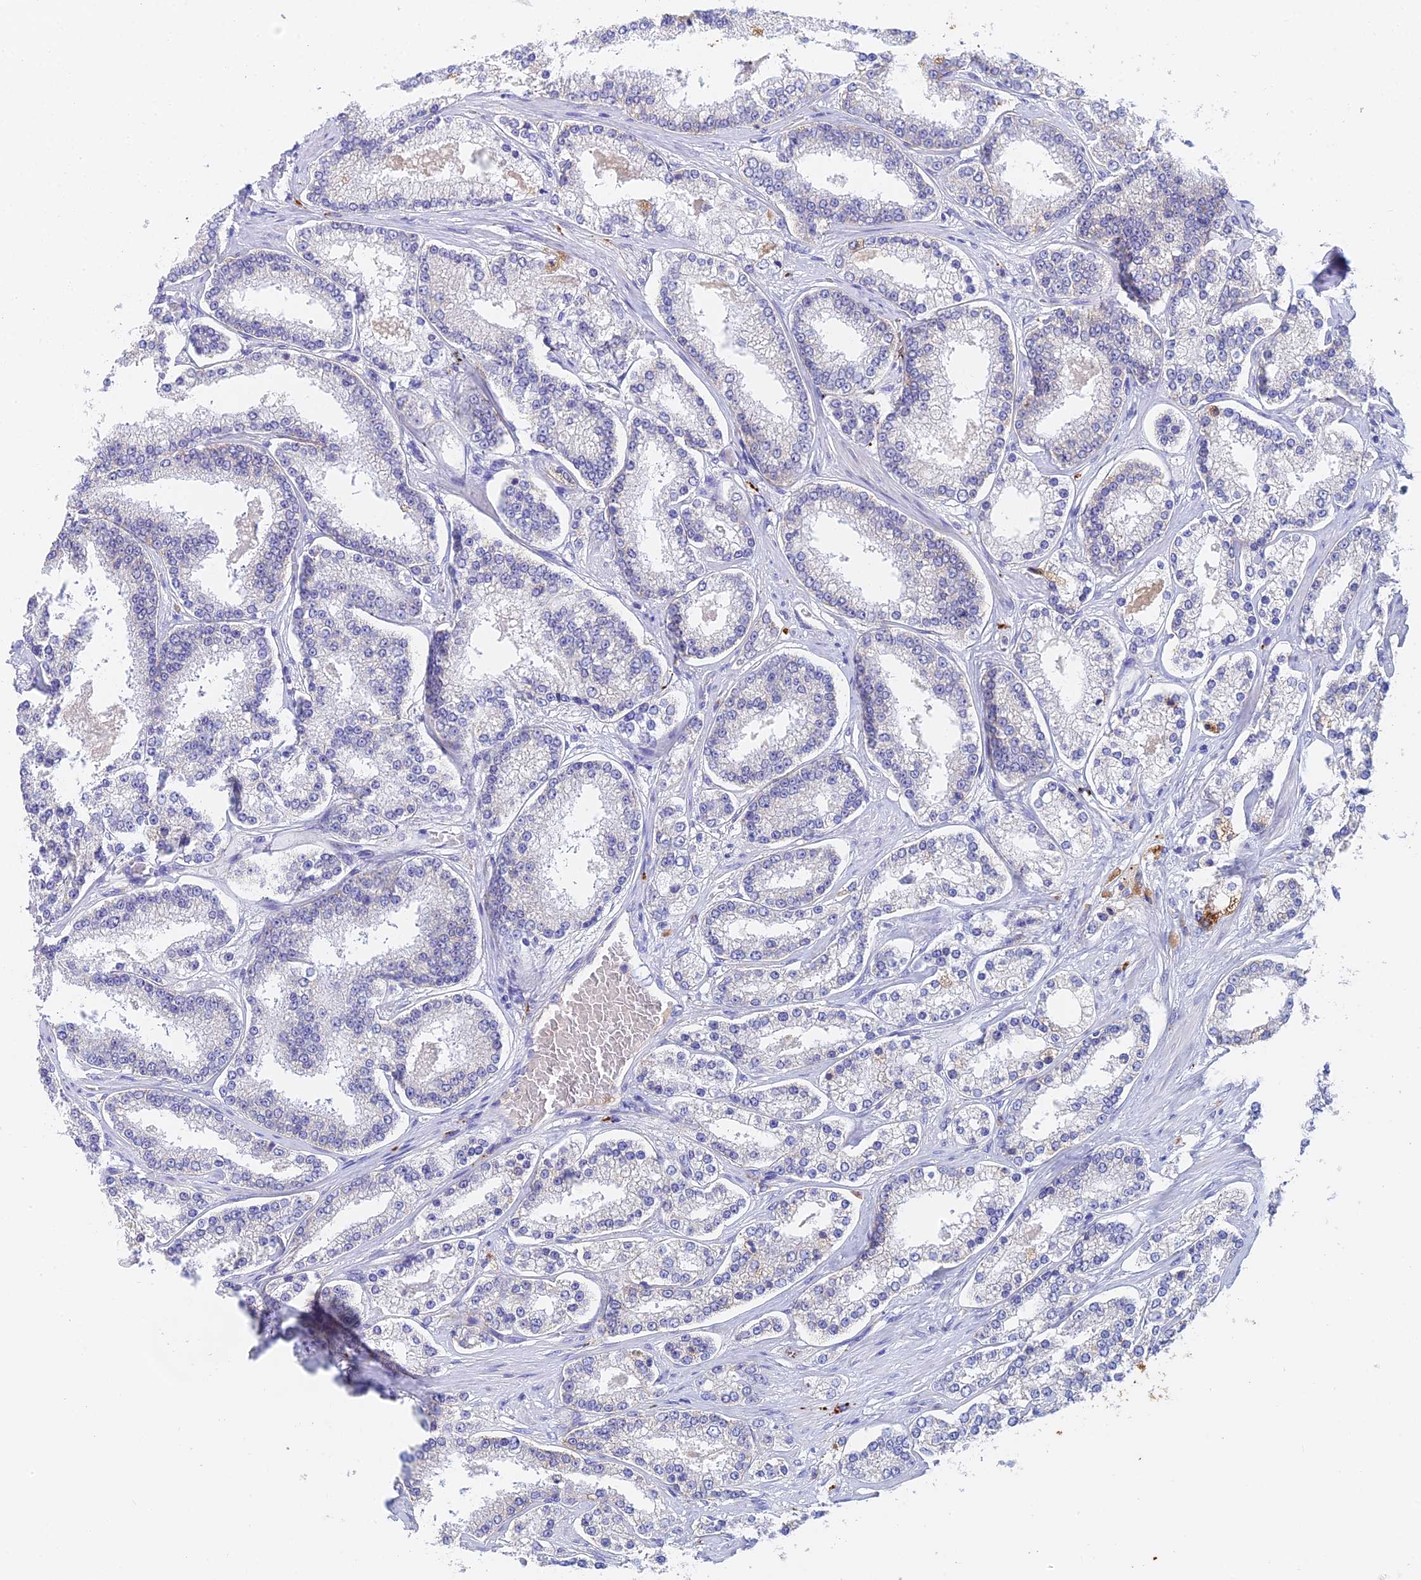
{"staining": {"intensity": "negative", "quantity": "none", "location": "none"}, "tissue": "prostate cancer", "cell_type": "Tumor cells", "image_type": "cancer", "snomed": [{"axis": "morphology", "description": "Normal tissue, NOS"}, {"axis": "morphology", "description": "Adenocarcinoma, High grade"}, {"axis": "topography", "description": "Prostate"}], "caption": "Photomicrograph shows no protein positivity in tumor cells of prostate cancer (adenocarcinoma (high-grade)) tissue.", "gene": "ADAMTS13", "patient": {"sex": "male", "age": 83}}